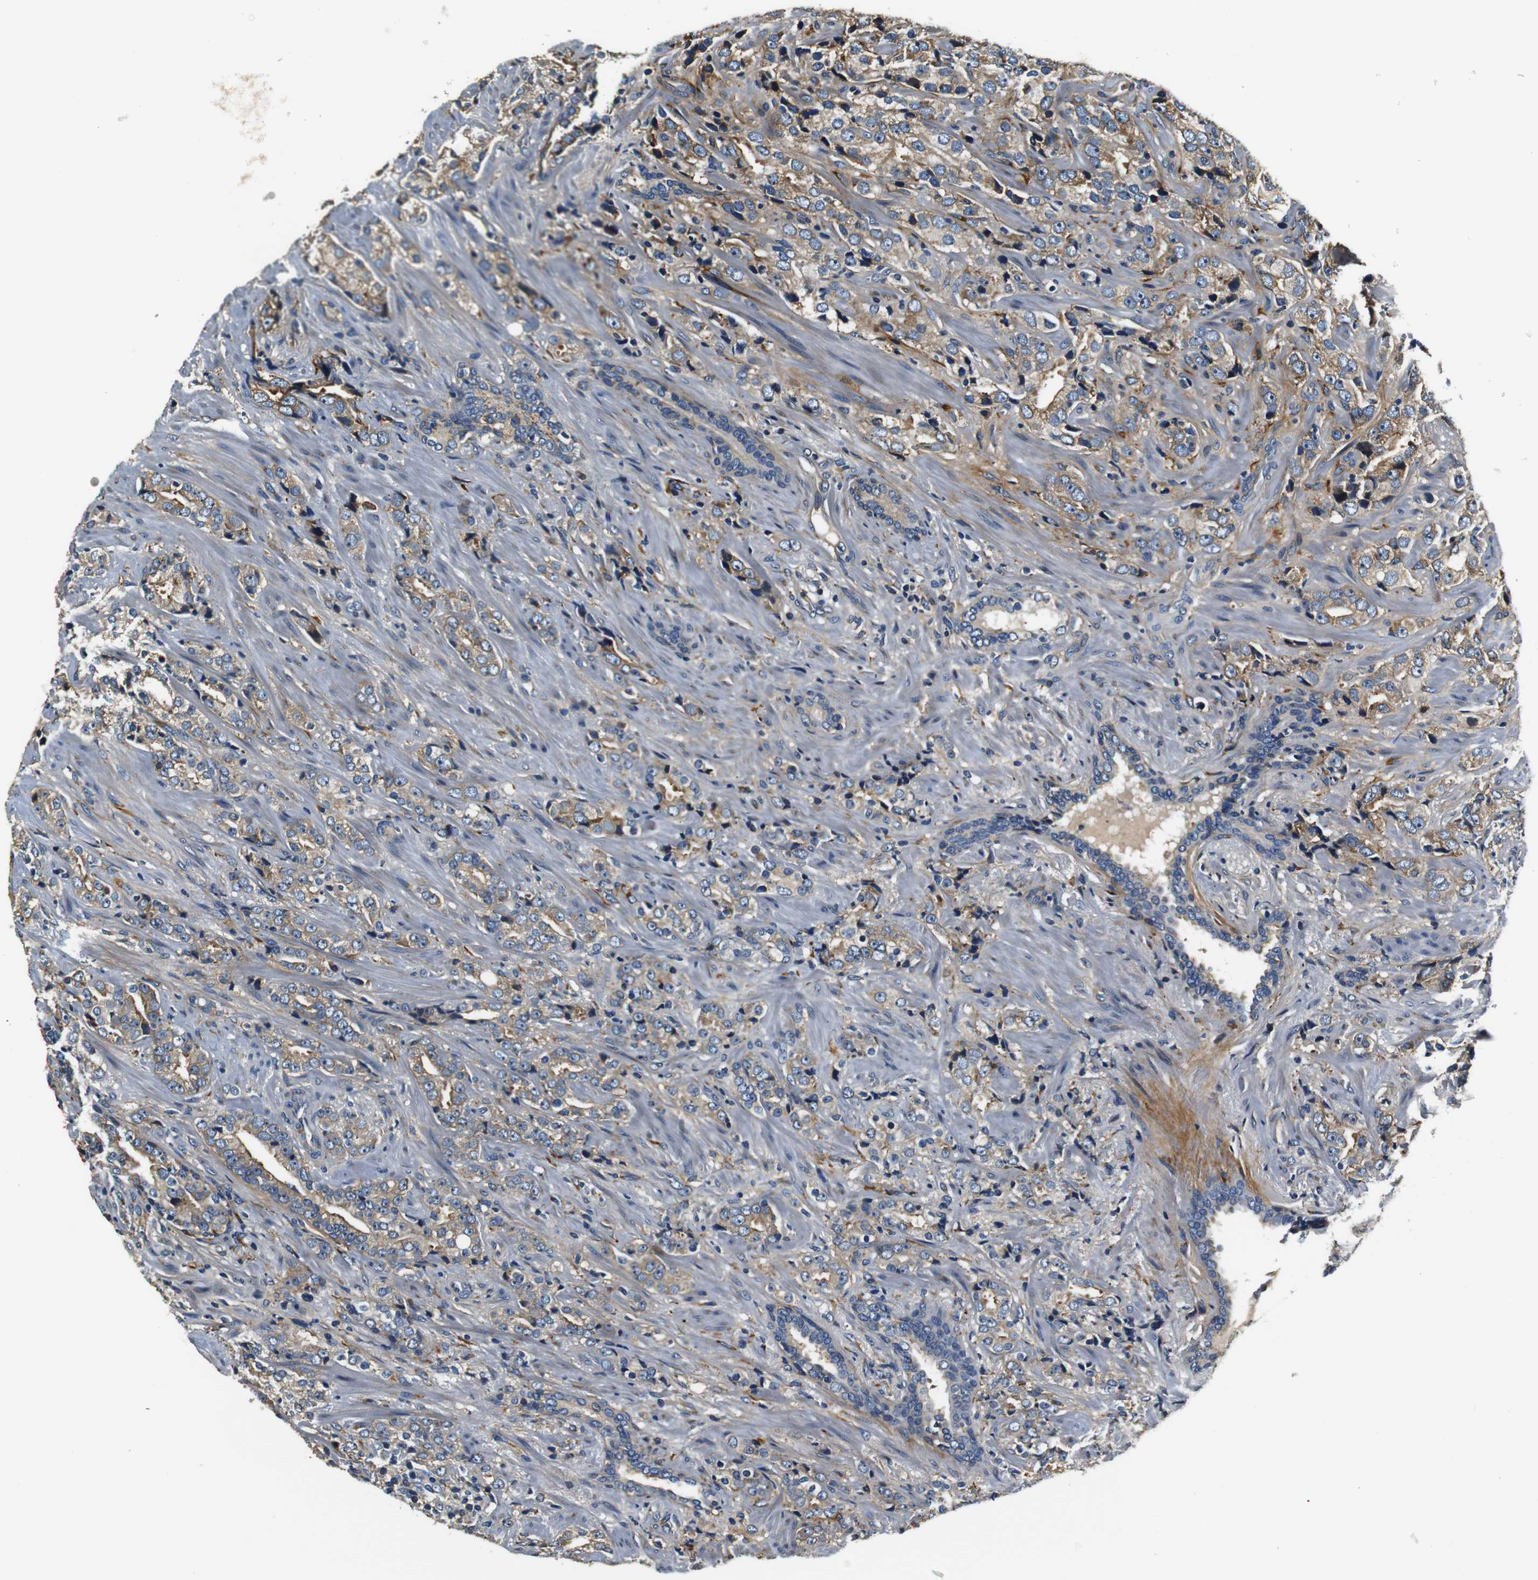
{"staining": {"intensity": "weak", "quantity": ">75%", "location": "cytoplasmic/membranous"}, "tissue": "prostate cancer", "cell_type": "Tumor cells", "image_type": "cancer", "snomed": [{"axis": "morphology", "description": "Adenocarcinoma, High grade"}, {"axis": "topography", "description": "Prostate"}], "caption": "Immunohistochemistry (IHC) micrograph of neoplastic tissue: human prostate adenocarcinoma (high-grade) stained using immunohistochemistry exhibits low levels of weak protein expression localized specifically in the cytoplasmic/membranous of tumor cells, appearing as a cytoplasmic/membranous brown color.", "gene": "COL1A1", "patient": {"sex": "male", "age": 71}}